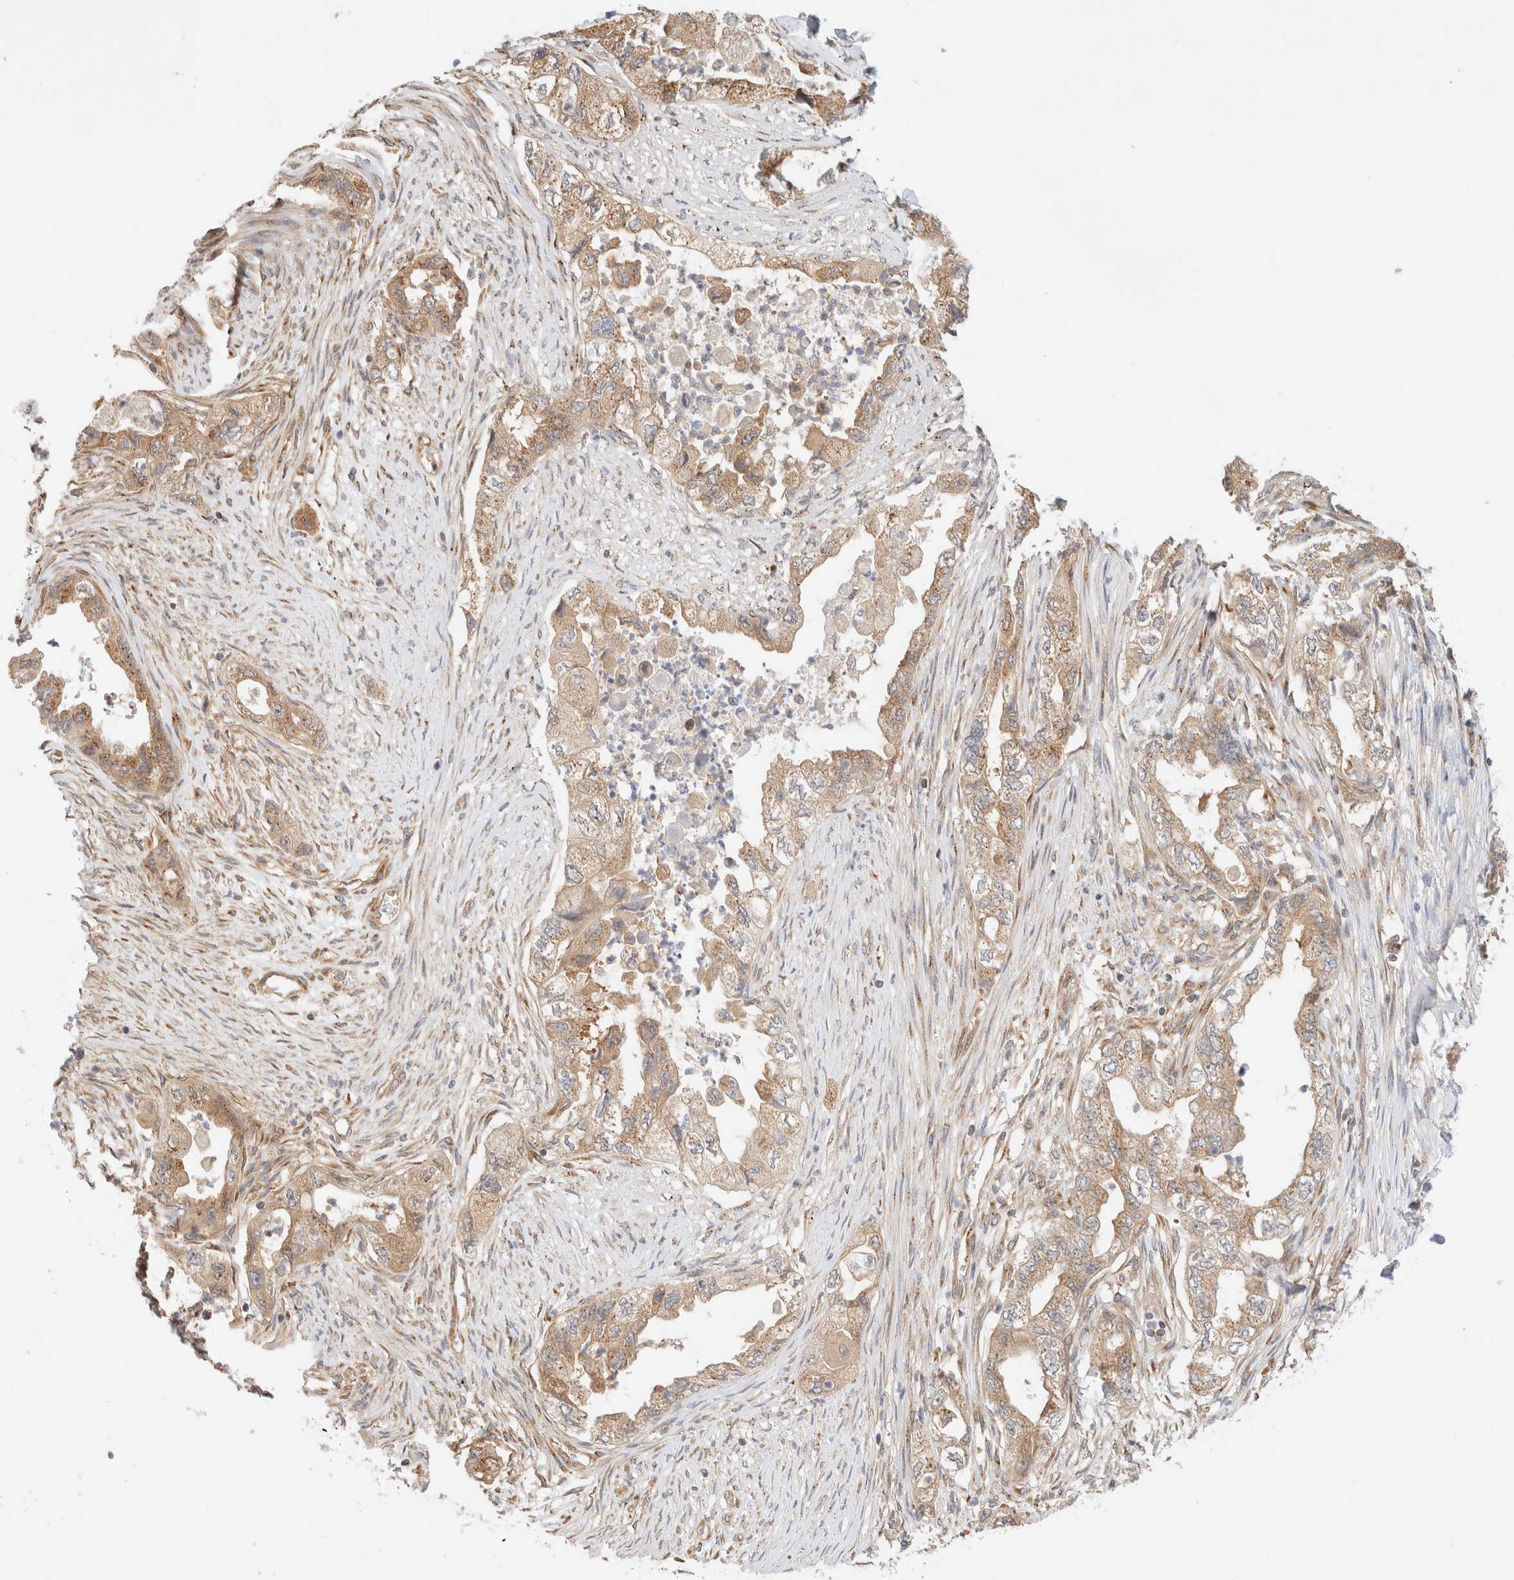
{"staining": {"intensity": "weak", "quantity": ">75%", "location": "cytoplasmic/membranous"}, "tissue": "pancreatic cancer", "cell_type": "Tumor cells", "image_type": "cancer", "snomed": [{"axis": "morphology", "description": "Adenocarcinoma, NOS"}, {"axis": "topography", "description": "Pancreas"}], "caption": "Weak cytoplasmic/membranous protein positivity is present in approximately >75% of tumor cells in adenocarcinoma (pancreatic).", "gene": "RABEP1", "patient": {"sex": "female", "age": 73}}